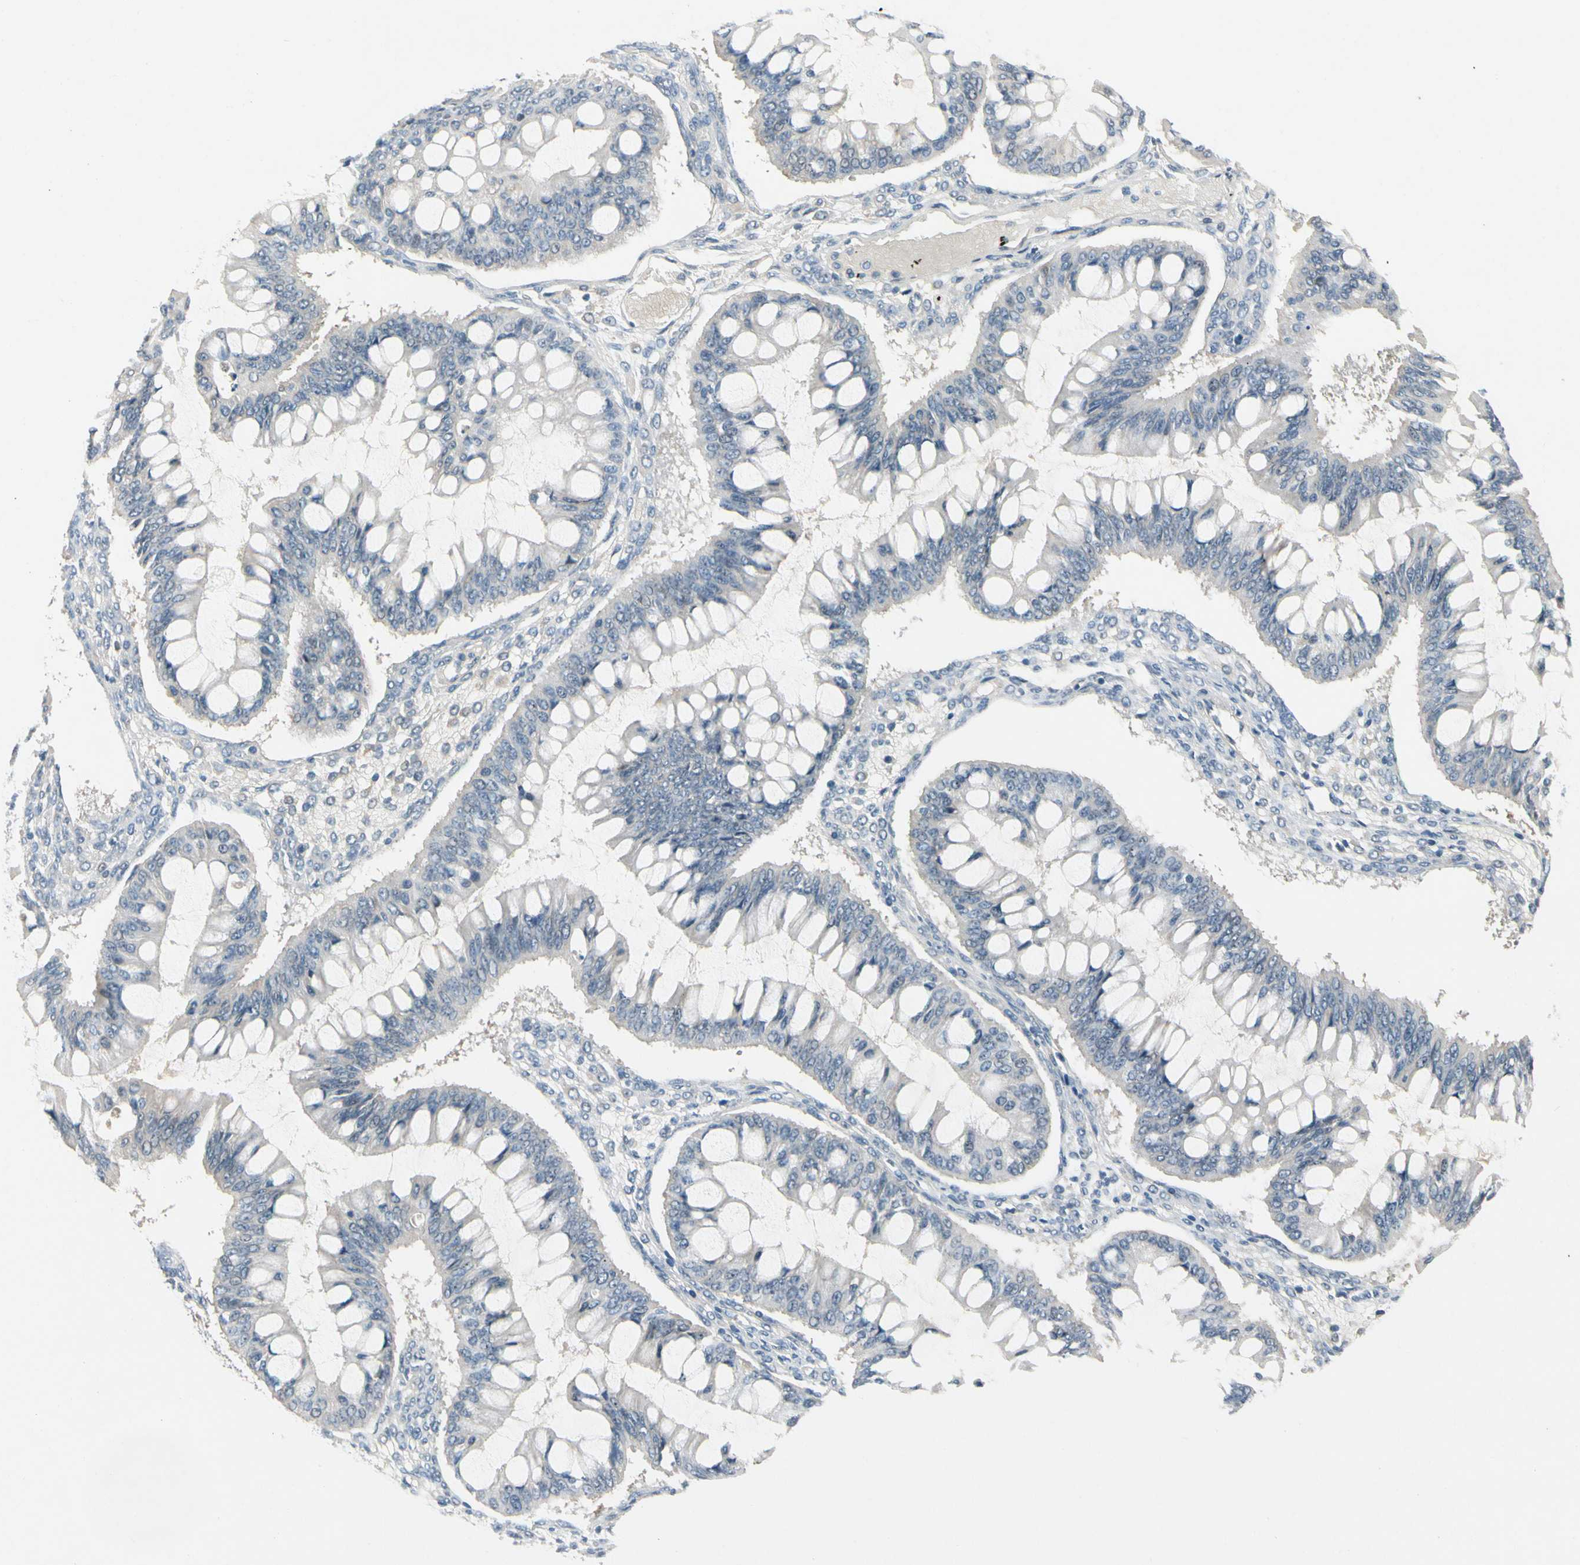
{"staining": {"intensity": "negative", "quantity": "none", "location": "none"}, "tissue": "ovarian cancer", "cell_type": "Tumor cells", "image_type": "cancer", "snomed": [{"axis": "morphology", "description": "Cystadenocarcinoma, mucinous, NOS"}, {"axis": "topography", "description": "Ovary"}], "caption": "Tumor cells show no significant staining in ovarian cancer.", "gene": "SLC27A6", "patient": {"sex": "female", "age": 73}}